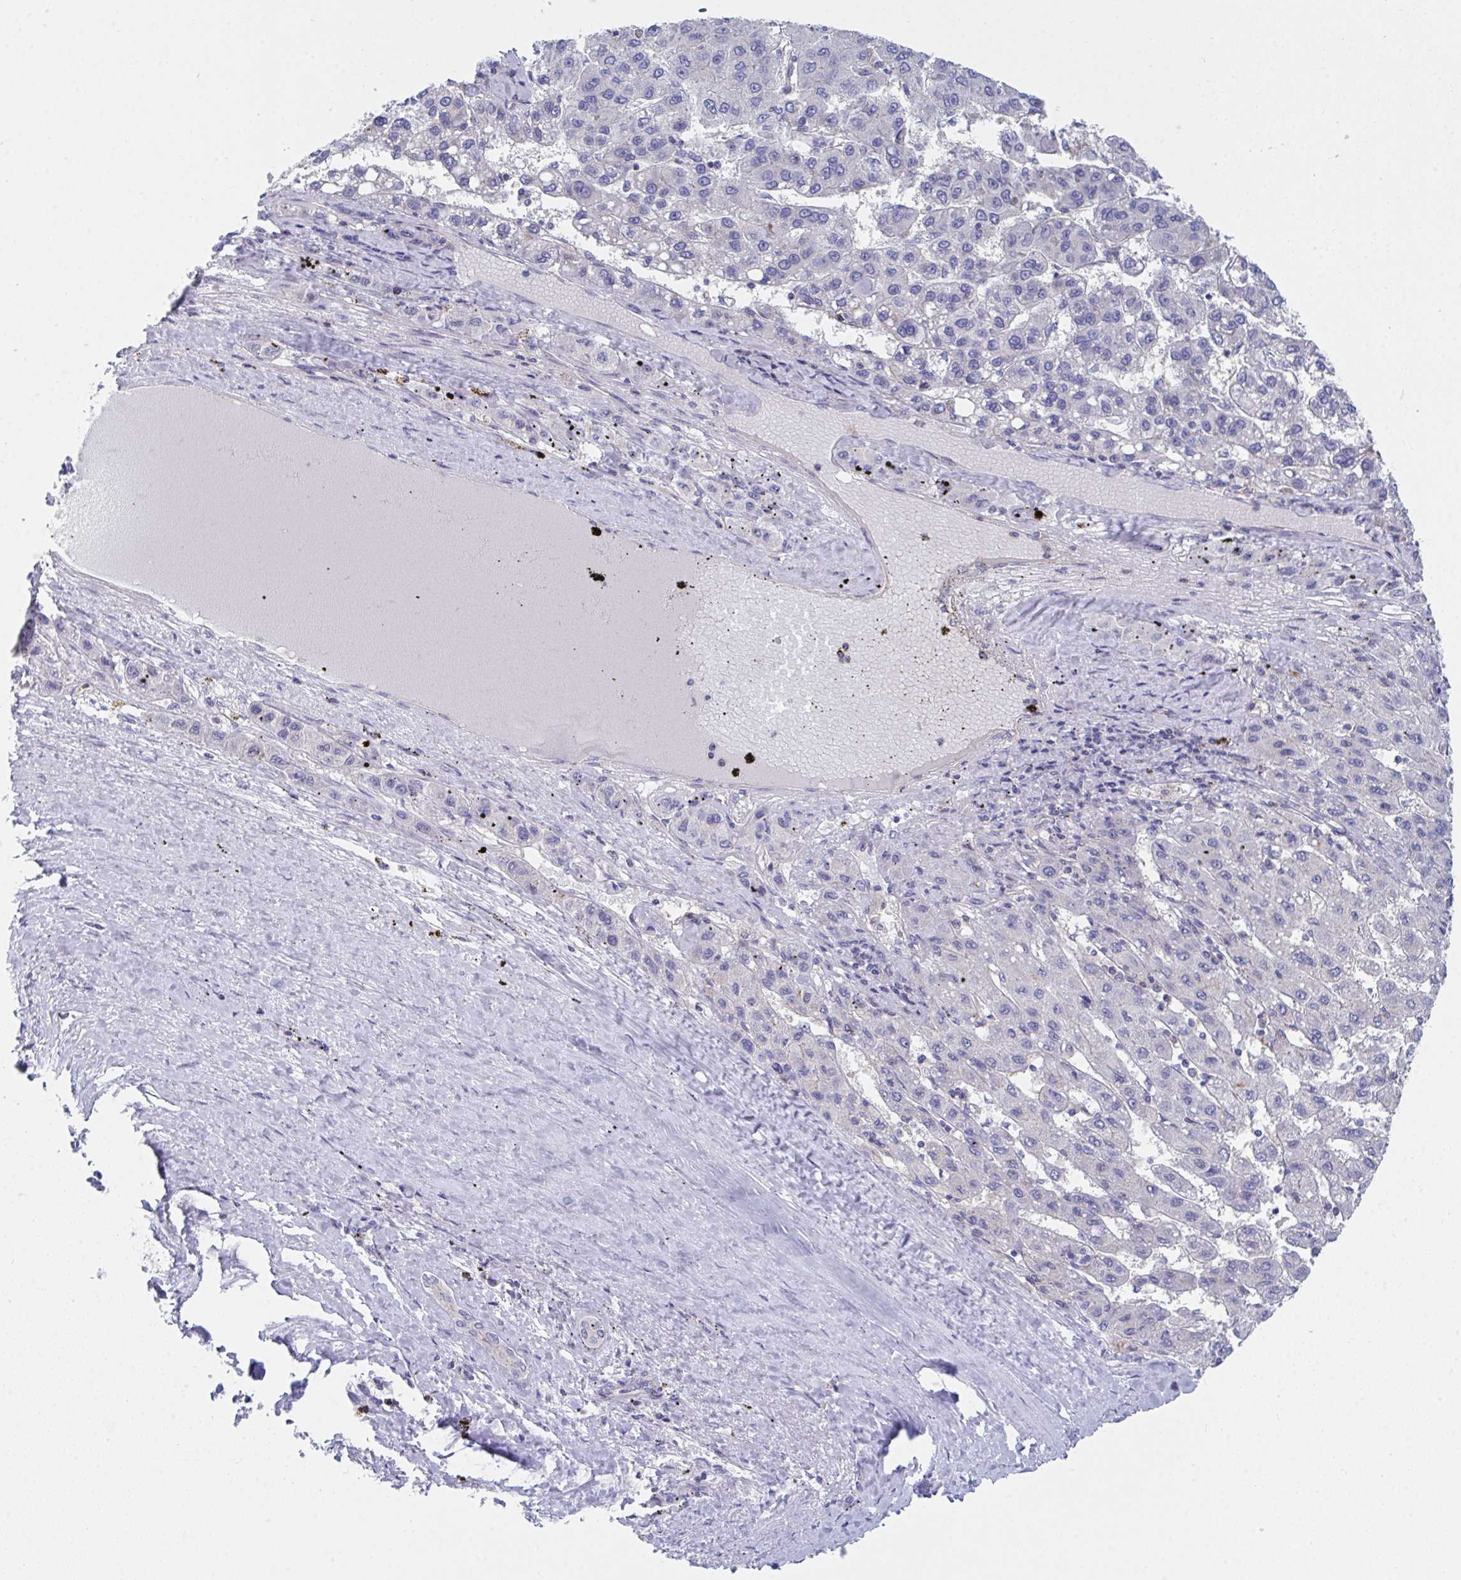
{"staining": {"intensity": "negative", "quantity": "none", "location": "none"}, "tissue": "liver cancer", "cell_type": "Tumor cells", "image_type": "cancer", "snomed": [{"axis": "morphology", "description": "Carcinoma, Hepatocellular, NOS"}, {"axis": "topography", "description": "Liver"}], "caption": "This is an immunohistochemistry (IHC) photomicrograph of human liver hepatocellular carcinoma. There is no staining in tumor cells.", "gene": "P2RX3", "patient": {"sex": "female", "age": 82}}